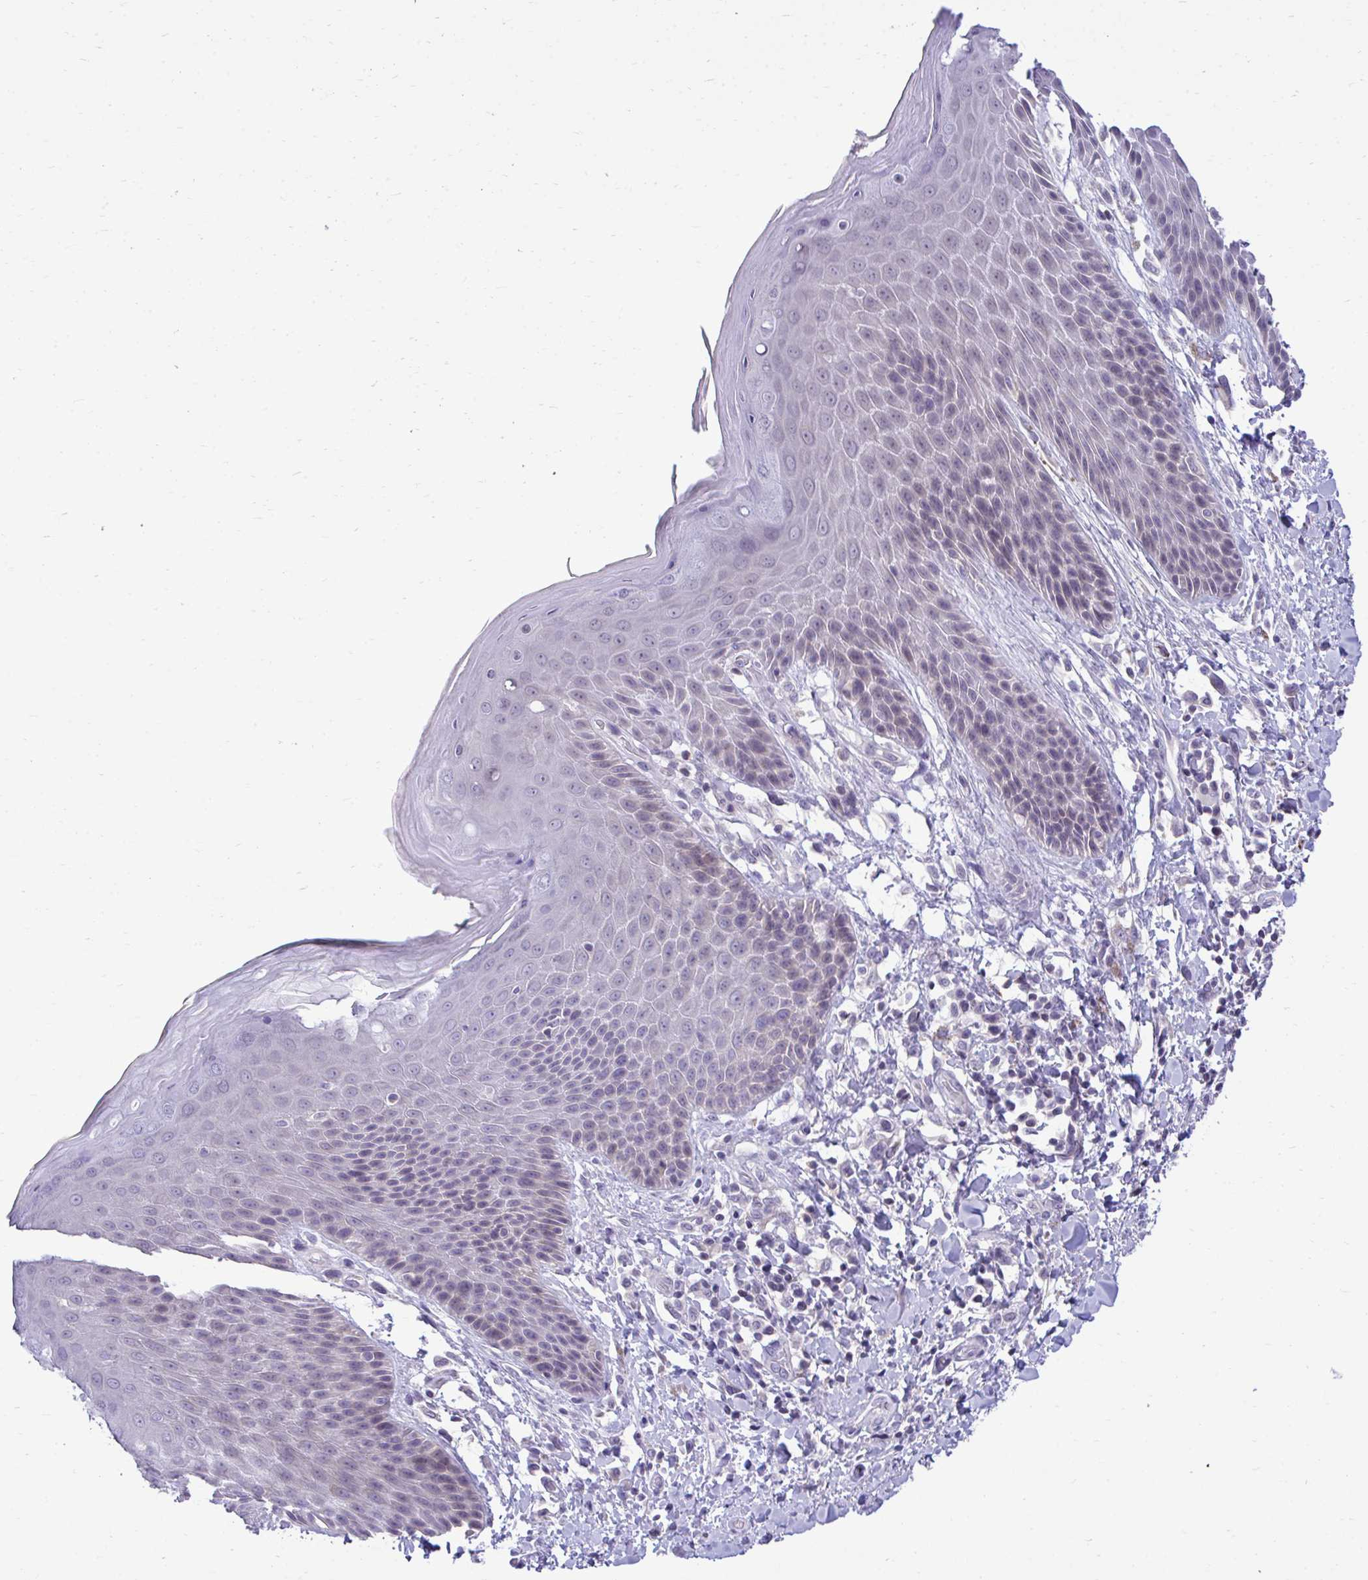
{"staining": {"intensity": "moderate", "quantity": "<25%", "location": "cytoplasmic/membranous"}, "tissue": "skin", "cell_type": "Epidermal cells", "image_type": "normal", "snomed": [{"axis": "morphology", "description": "Normal tissue, NOS"}, {"axis": "topography", "description": "Anal"}, {"axis": "topography", "description": "Peripheral nerve tissue"}], "caption": "Approximately <25% of epidermal cells in normal skin reveal moderate cytoplasmic/membranous protein staining as visualized by brown immunohistochemical staining.", "gene": "PIGK", "patient": {"sex": "male", "age": 51}}